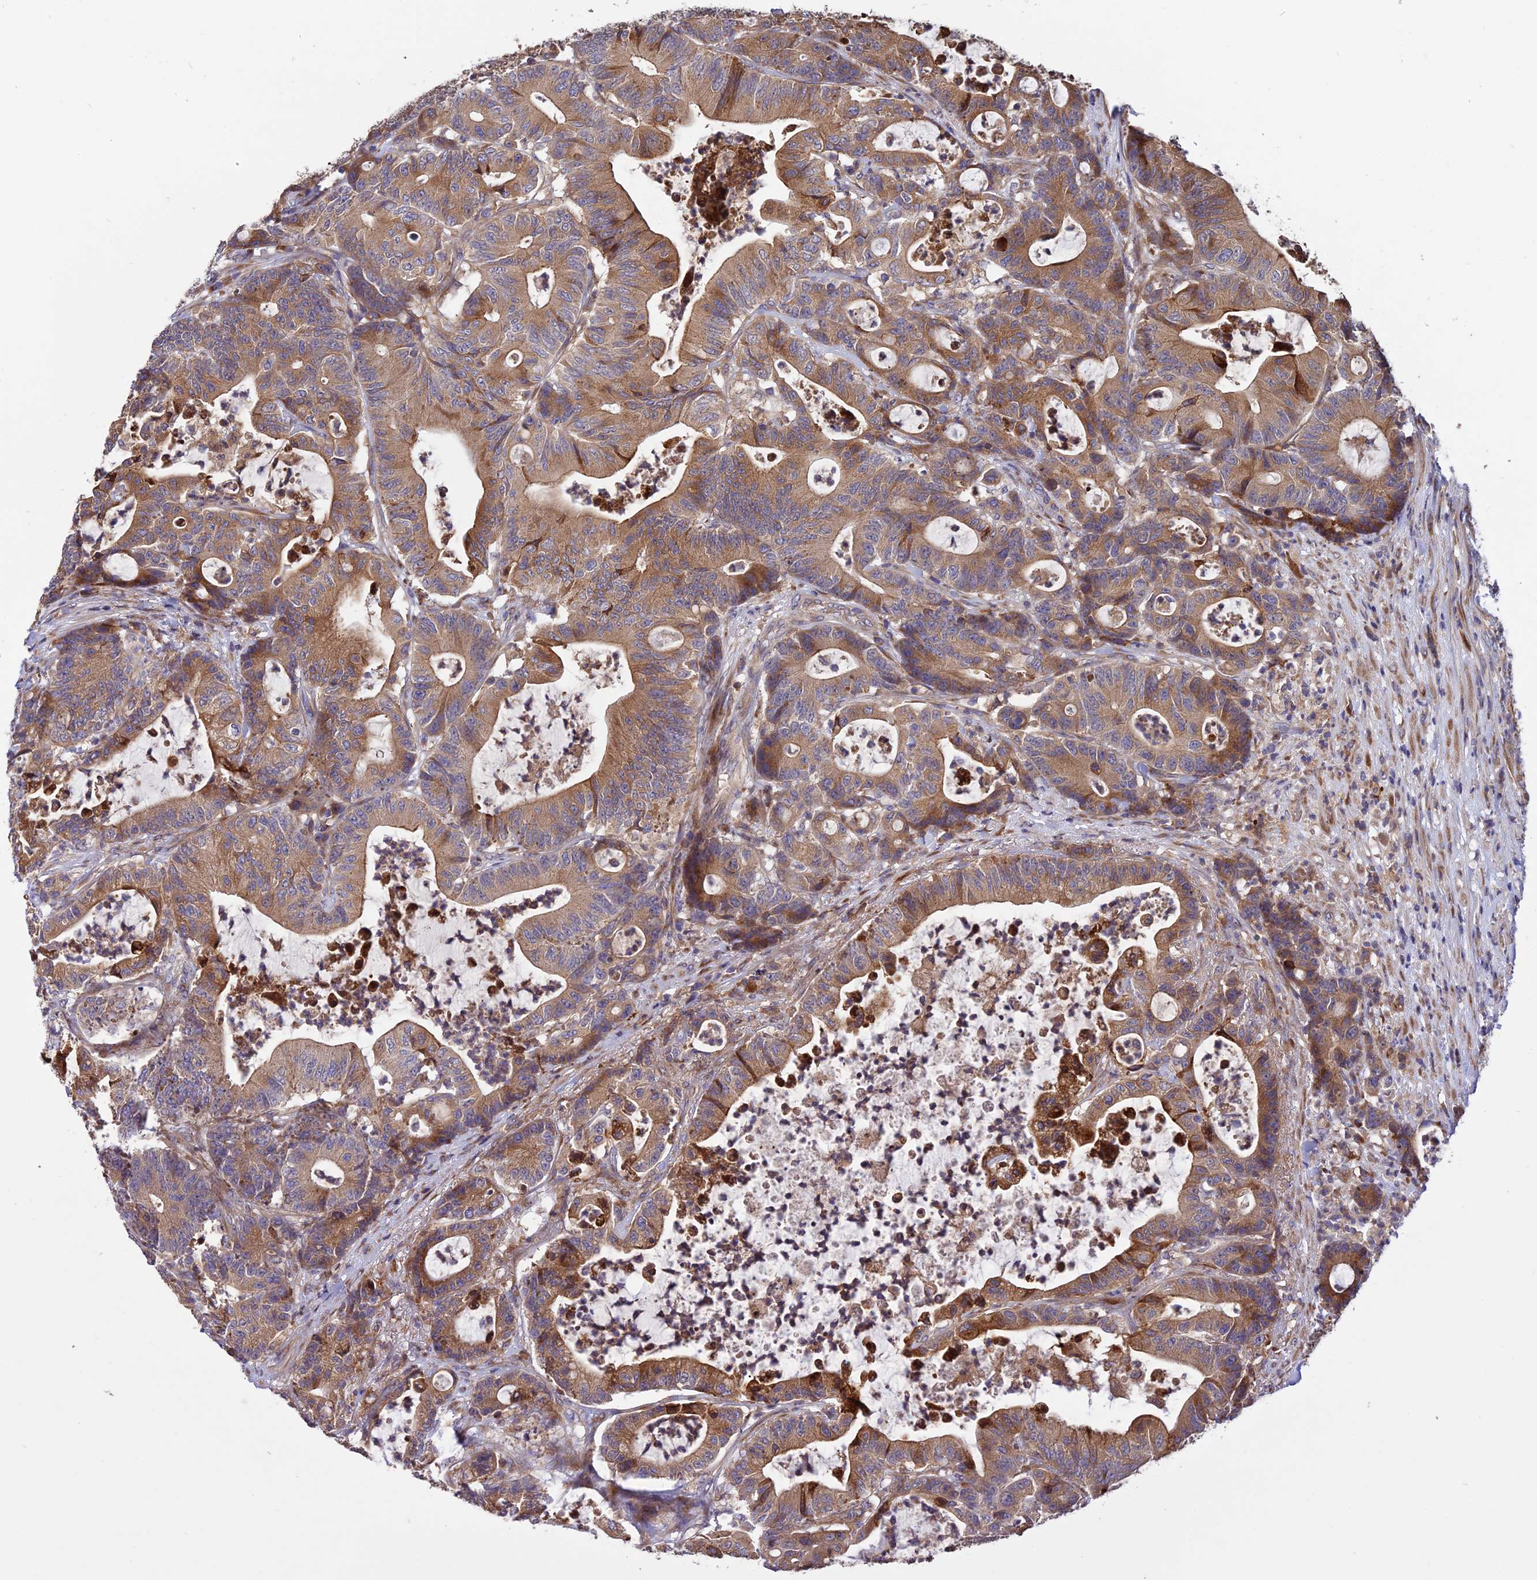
{"staining": {"intensity": "strong", "quantity": ">75%", "location": "cytoplasmic/membranous"}, "tissue": "colorectal cancer", "cell_type": "Tumor cells", "image_type": "cancer", "snomed": [{"axis": "morphology", "description": "Adenocarcinoma, NOS"}, {"axis": "topography", "description": "Colon"}], "caption": "Immunohistochemical staining of human colorectal cancer displays high levels of strong cytoplasmic/membranous protein expression in approximately >75% of tumor cells. Nuclei are stained in blue.", "gene": "ROCK1", "patient": {"sex": "female", "age": 84}}